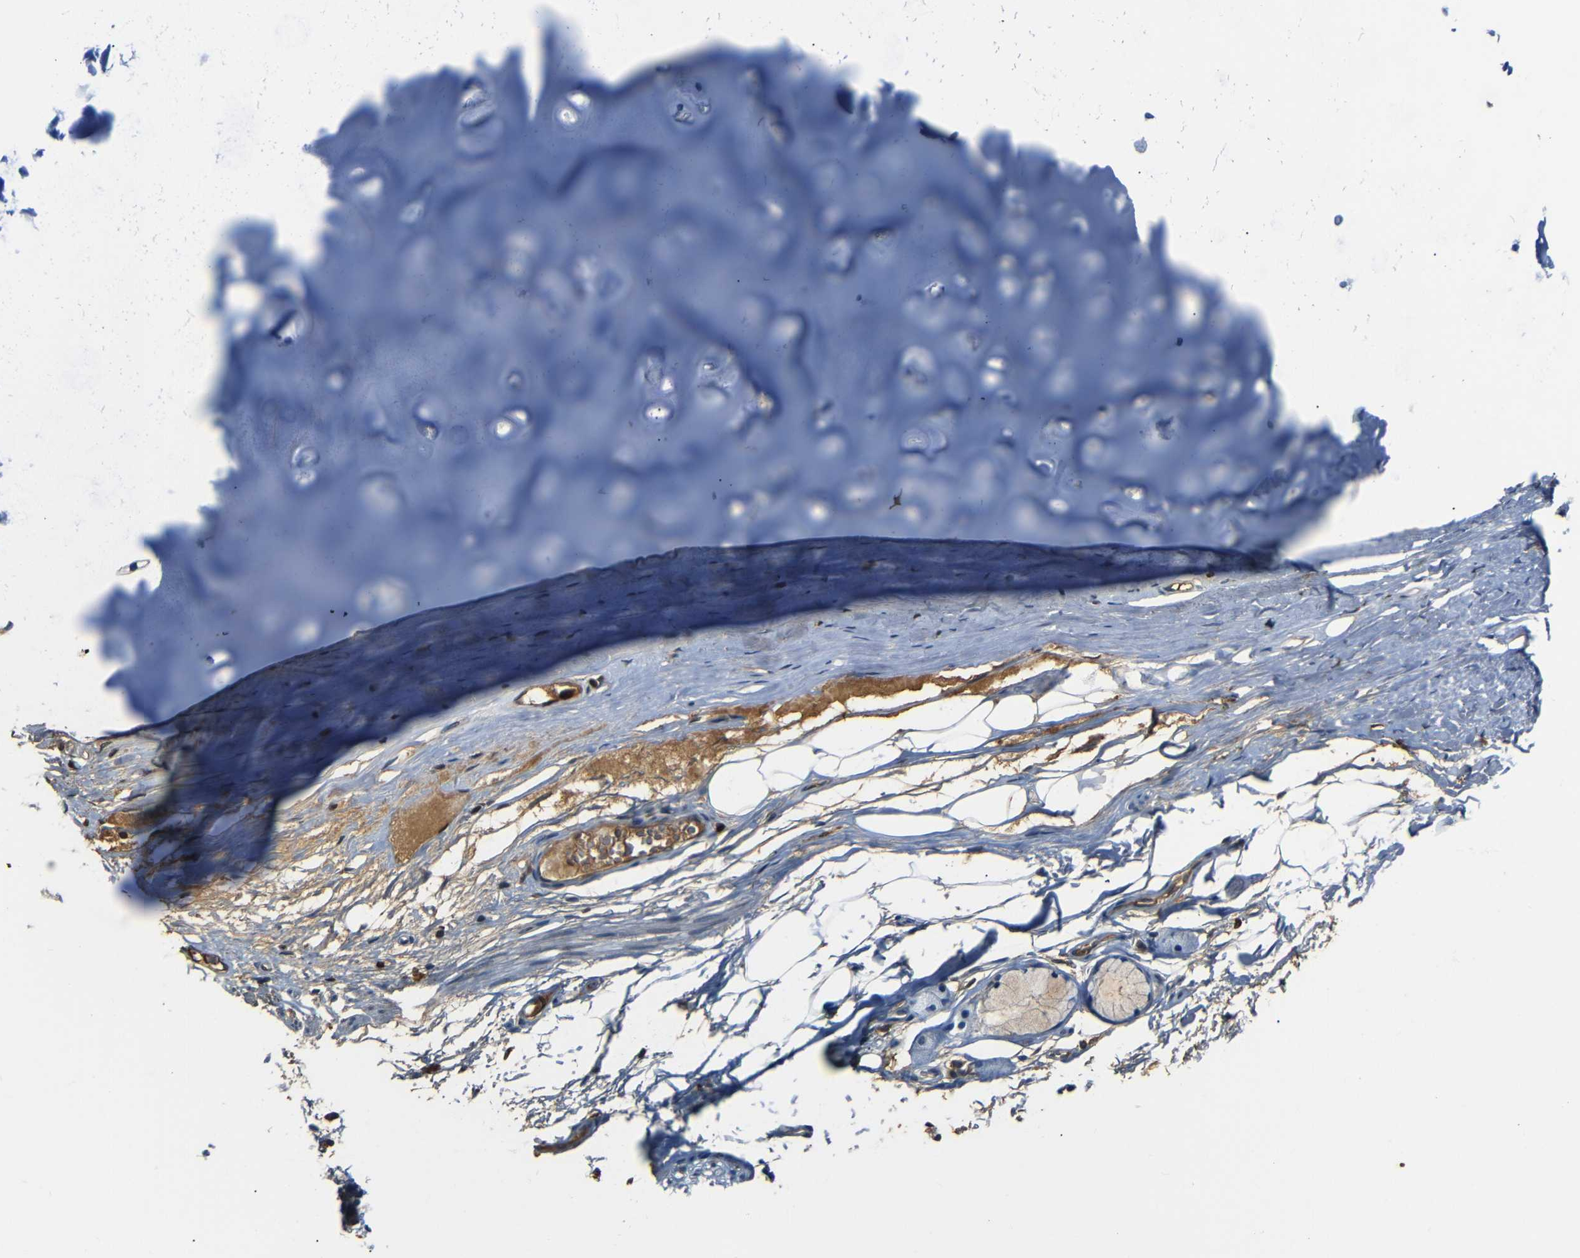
{"staining": {"intensity": "negative", "quantity": "none", "location": "none"}, "tissue": "adipose tissue", "cell_type": "Adipocytes", "image_type": "normal", "snomed": [{"axis": "morphology", "description": "Normal tissue, NOS"}, {"axis": "topography", "description": "Cartilage tissue"}, {"axis": "topography", "description": "Bronchus"}], "caption": "The micrograph demonstrates no staining of adipocytes in benign adipose tissue.", "gene": "SERPINA1", "patient": {"sex": "female", "age": 73}}